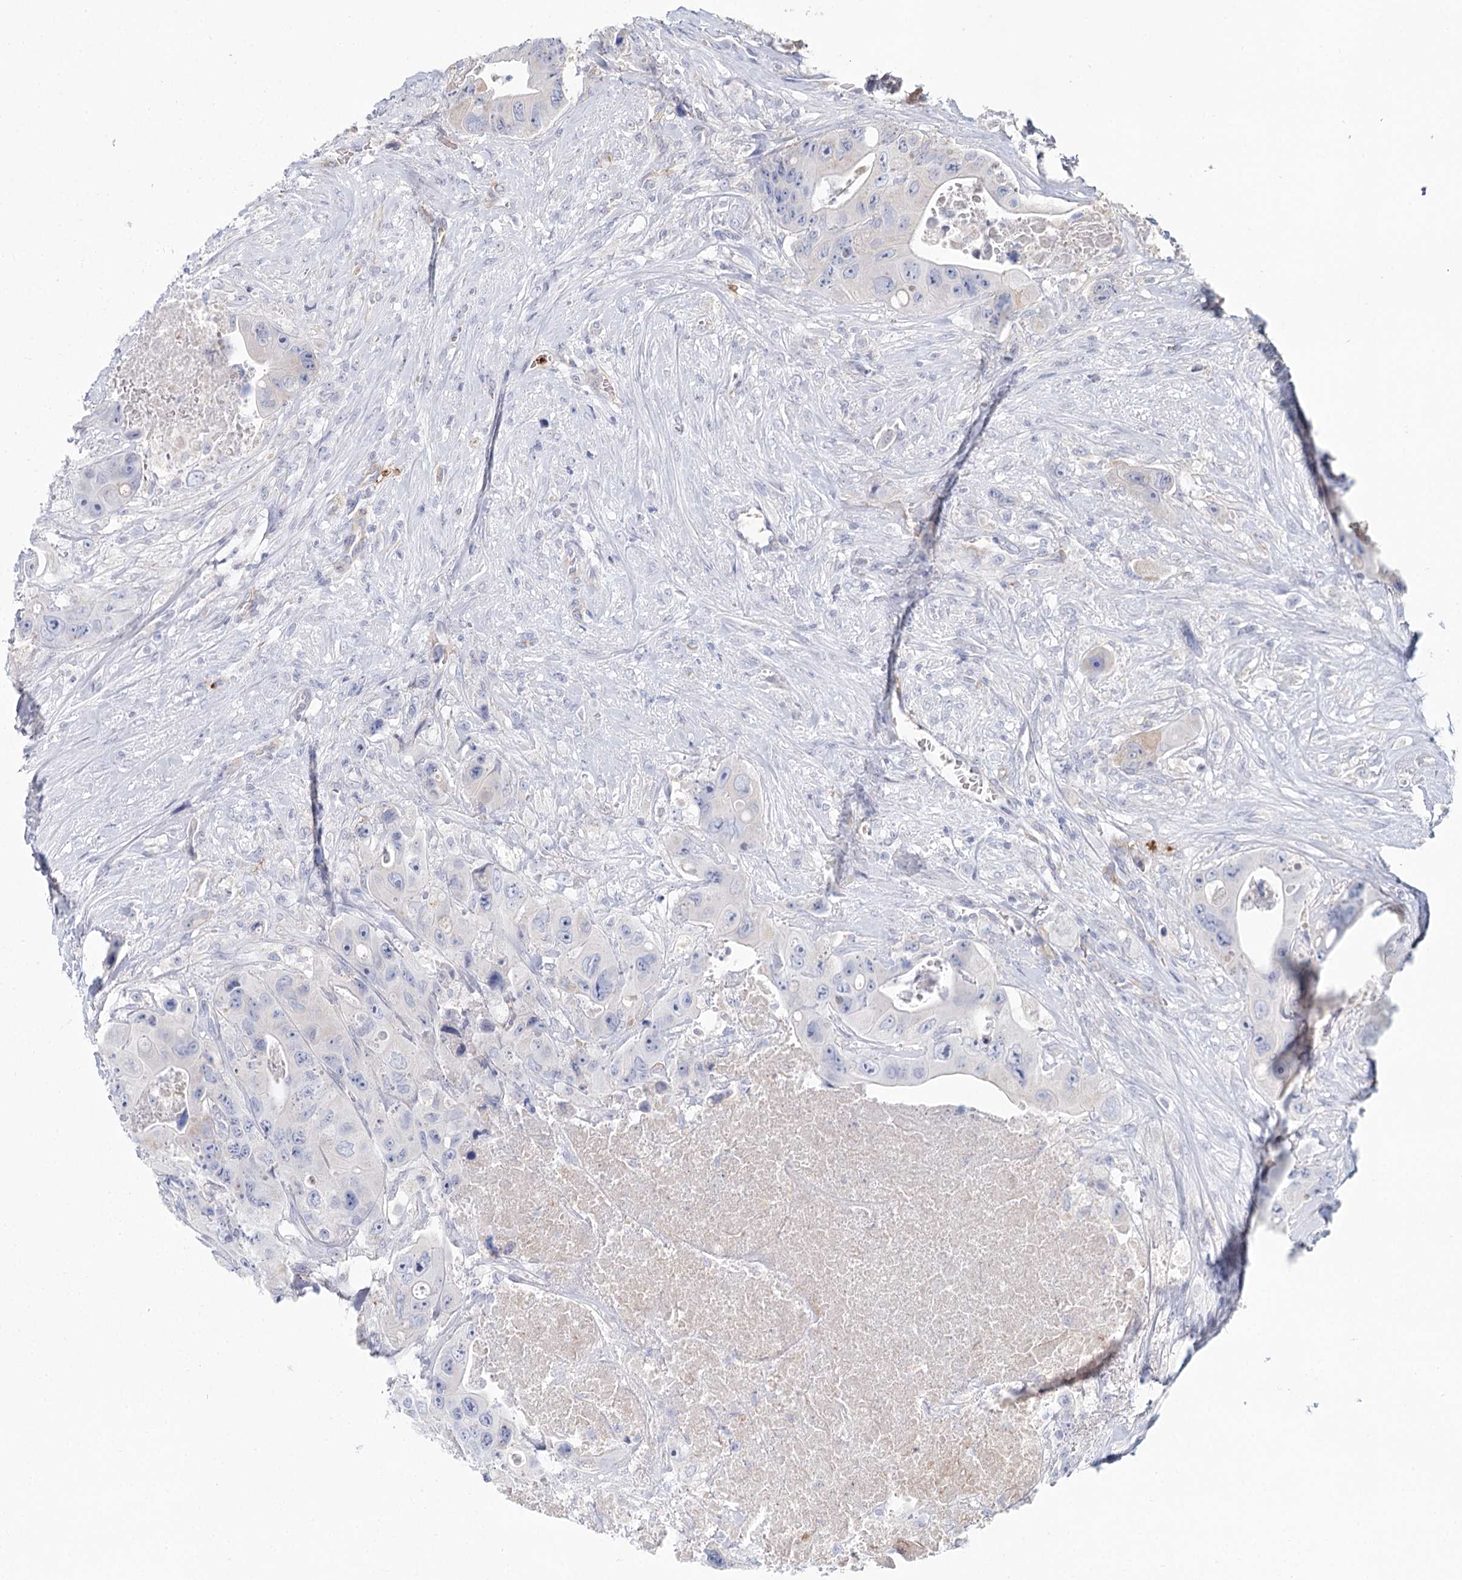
{"staining": {"intensity": "negative", "quantity": "none", "location": "none"}, "tissue": "colorectal cancer", "cell_type": "Tumor cells", "image_type": "cancer", "snomed": [{"axis": "morphology", "description": "Adenocarcinoma, NOS"}, {"axis": "topography", "description": "Colon"}], "caption": "There is no significant positivity in tumor cells of colorectal adenocarcinoma.", "gene": "ARHGAP44", "patient": {"sex": "female", "age": 46}}